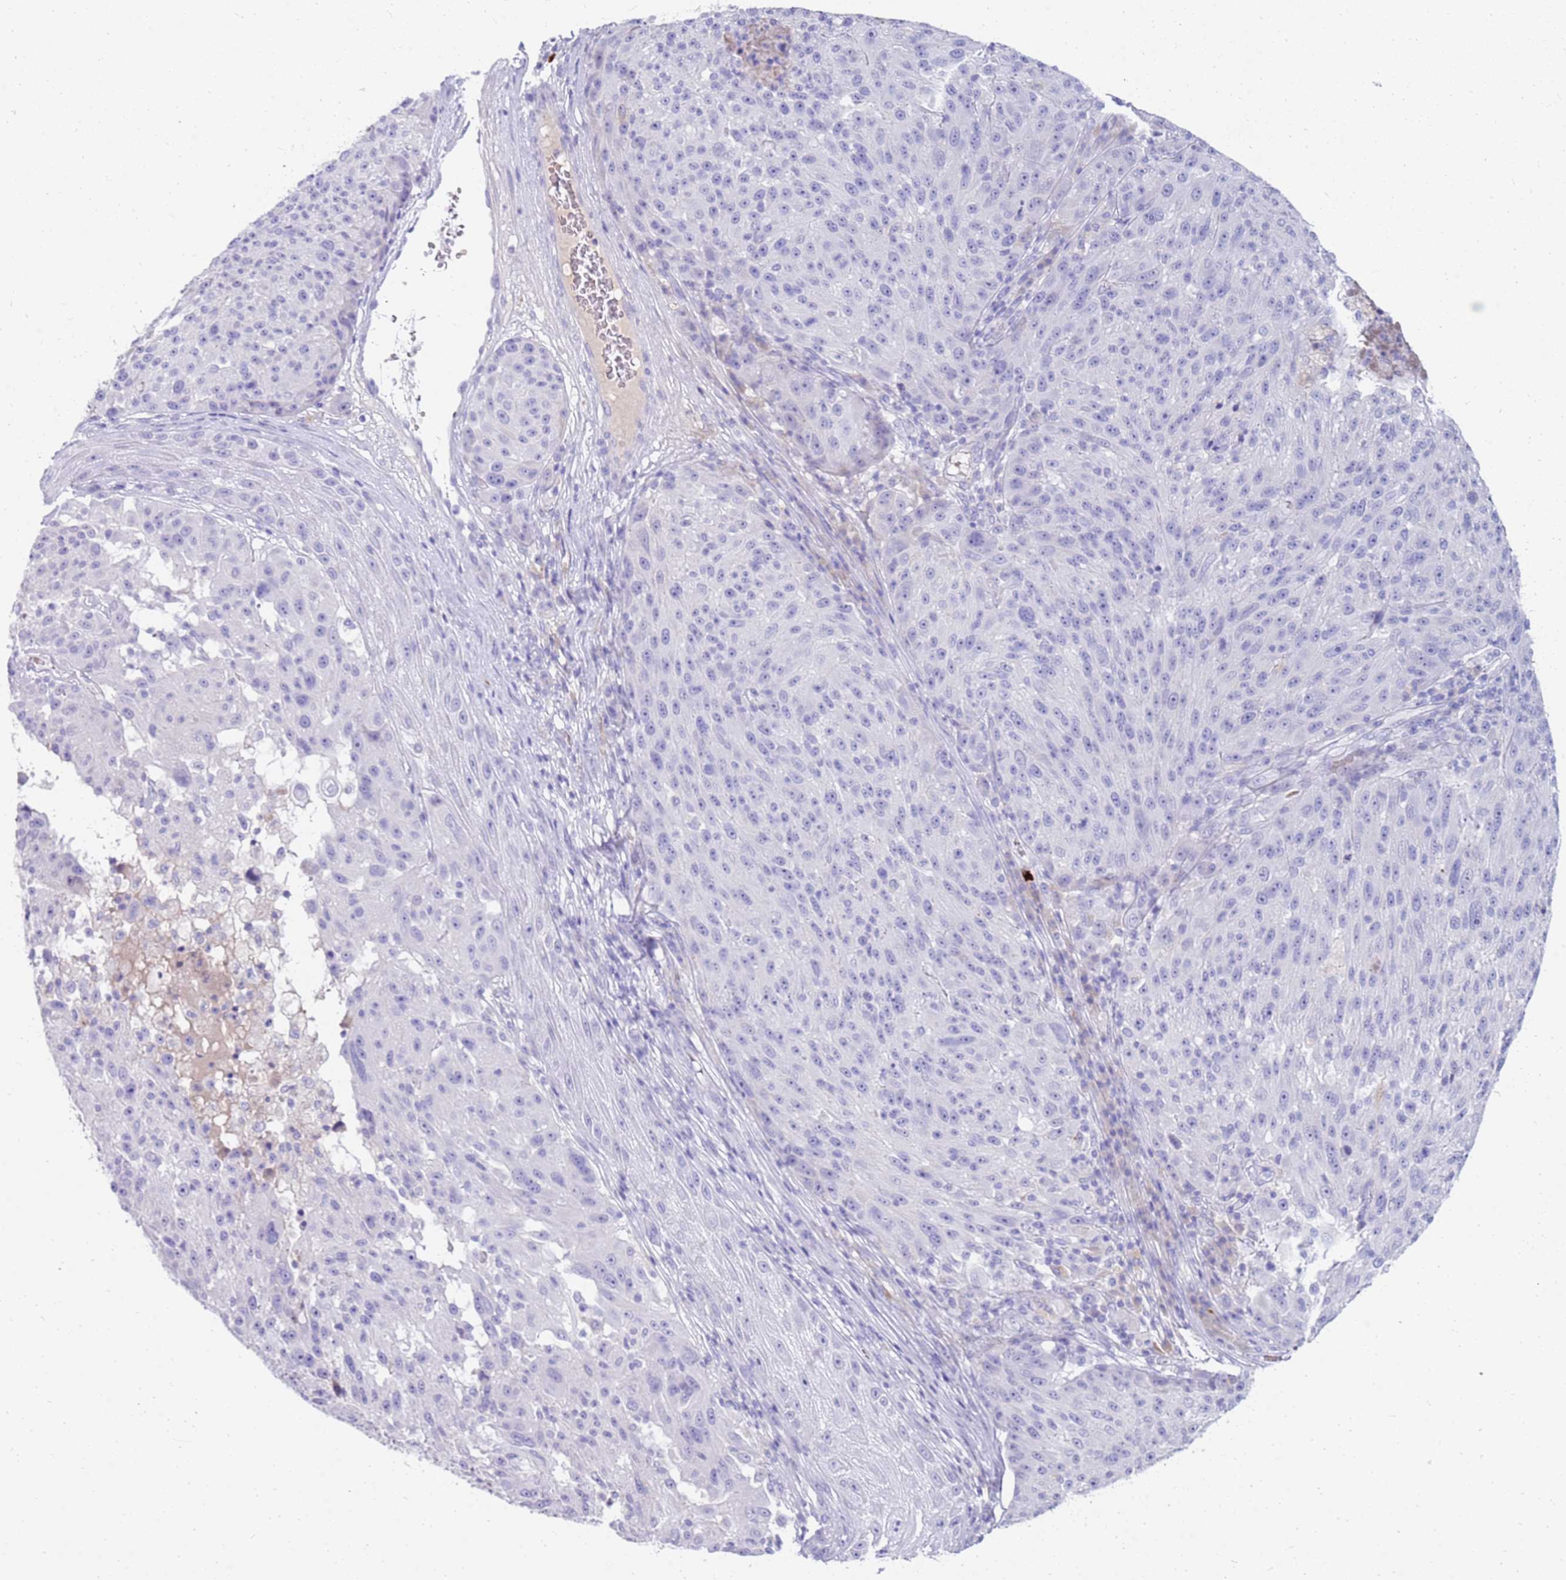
{"staining": {"intensity": "negative", "quantity": "none", "location": "none"}, "tissue": "melanoma", "cell_type": "Tumor cells", "image_type": "cancer", "snomed": [{"axis": "morphology", "description": "Malignant melanoma, NOS"}, {"axis": "topography", "description": "Skin"}], "caption": "This is a micrograph of immunohistochemistry staining of melanoma, which shows no positivity in tumor cells.", "gene": "EVPLL", "patient": {"sex": "male", "age": 53}}